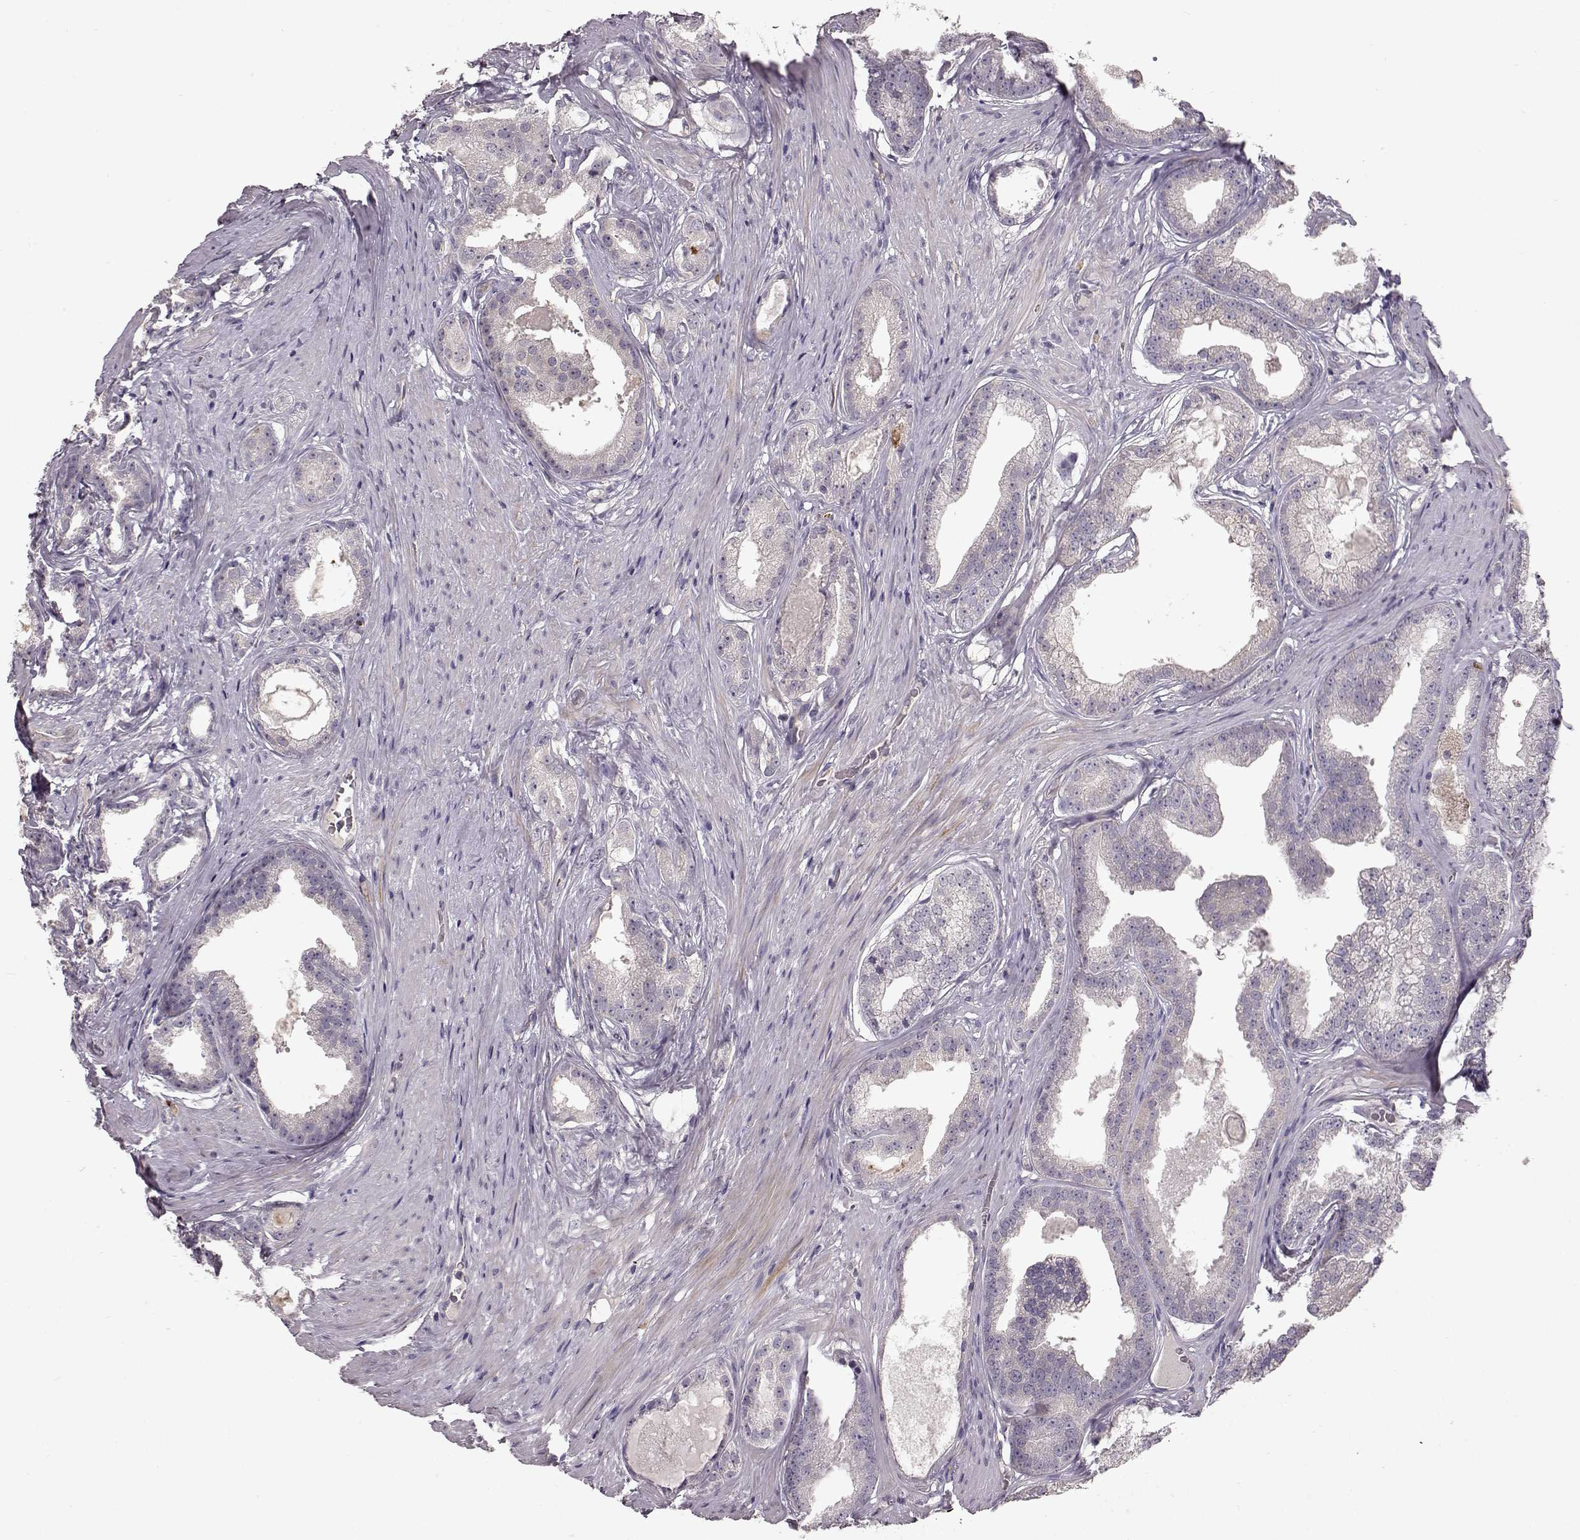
{"staining": {"intensity": "negative", "quantity": "none", "location": "none"}, "tissue": "prostate cancer", "cell_type": "Tumor cells", "image_type": "cancer", "snomed": [{"axis": "morphology", "description": "Adenocarcinoma, Low grade"}, {"axis": "topography", "description": "Prostate"}], "caption": "Human prostate low-grade adenocarcinoma stained for a protein using immunohistochemistry (IHC) exhibits no positivity in tumor cells.", "gene": "CCNF", "patient": {"sex": "male", "age": 65}}